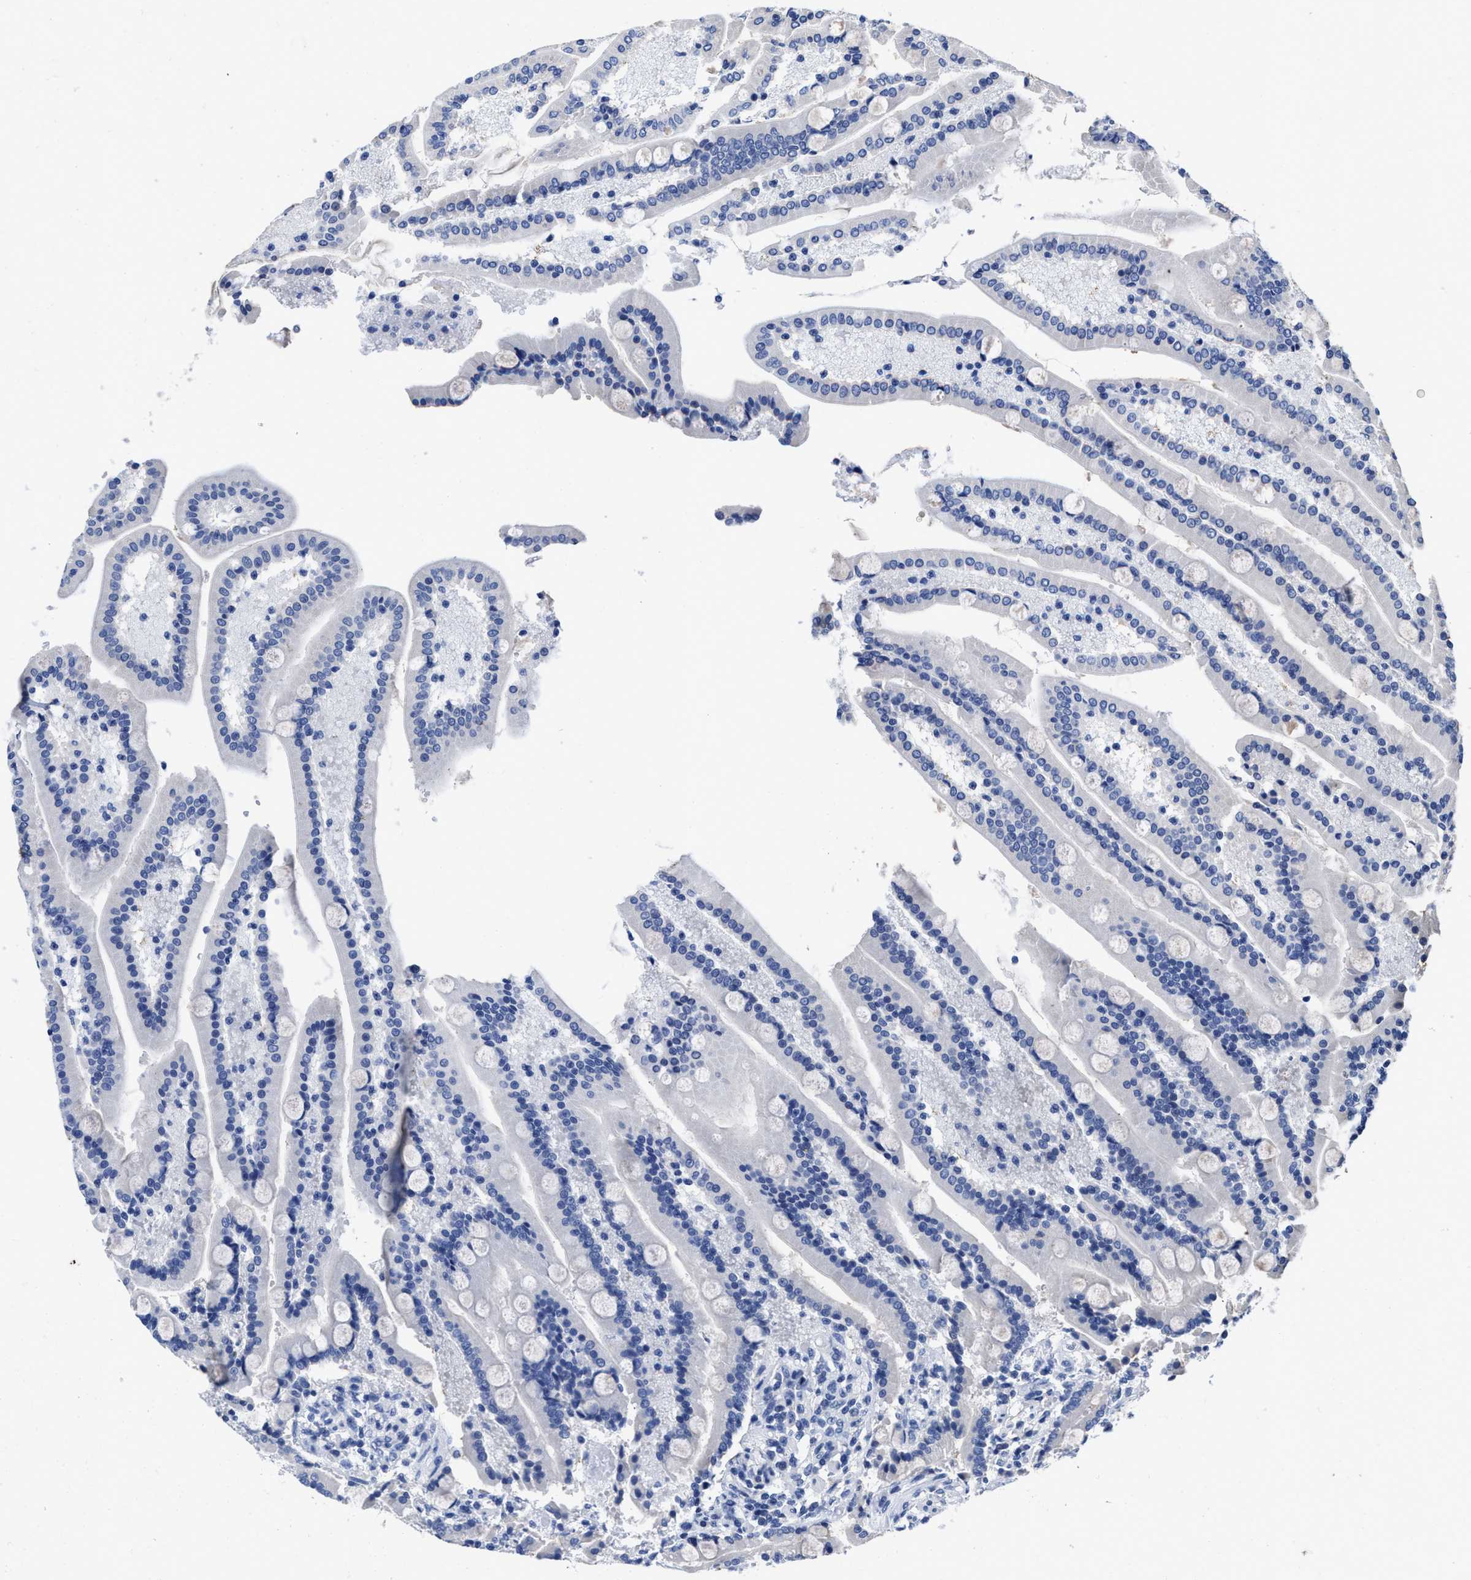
{"staining": {"intensity": "negative", "quantity": "none", "location": "none"}, "tissue": "duodenum", "cell_type": "Glandular cells", "image_type": "normal", "snomed": [{"axis": "morphology", "description": "Normal tissue, NOS"}, {"axis": "topography", "description": "Duodenum"}], "caption": "The immunohistochemistry photomicrograph has no significant expression in glandular cells of duodenum.", "gene": "HOOK1", "patient": {"sex": "male", "age": 54}}